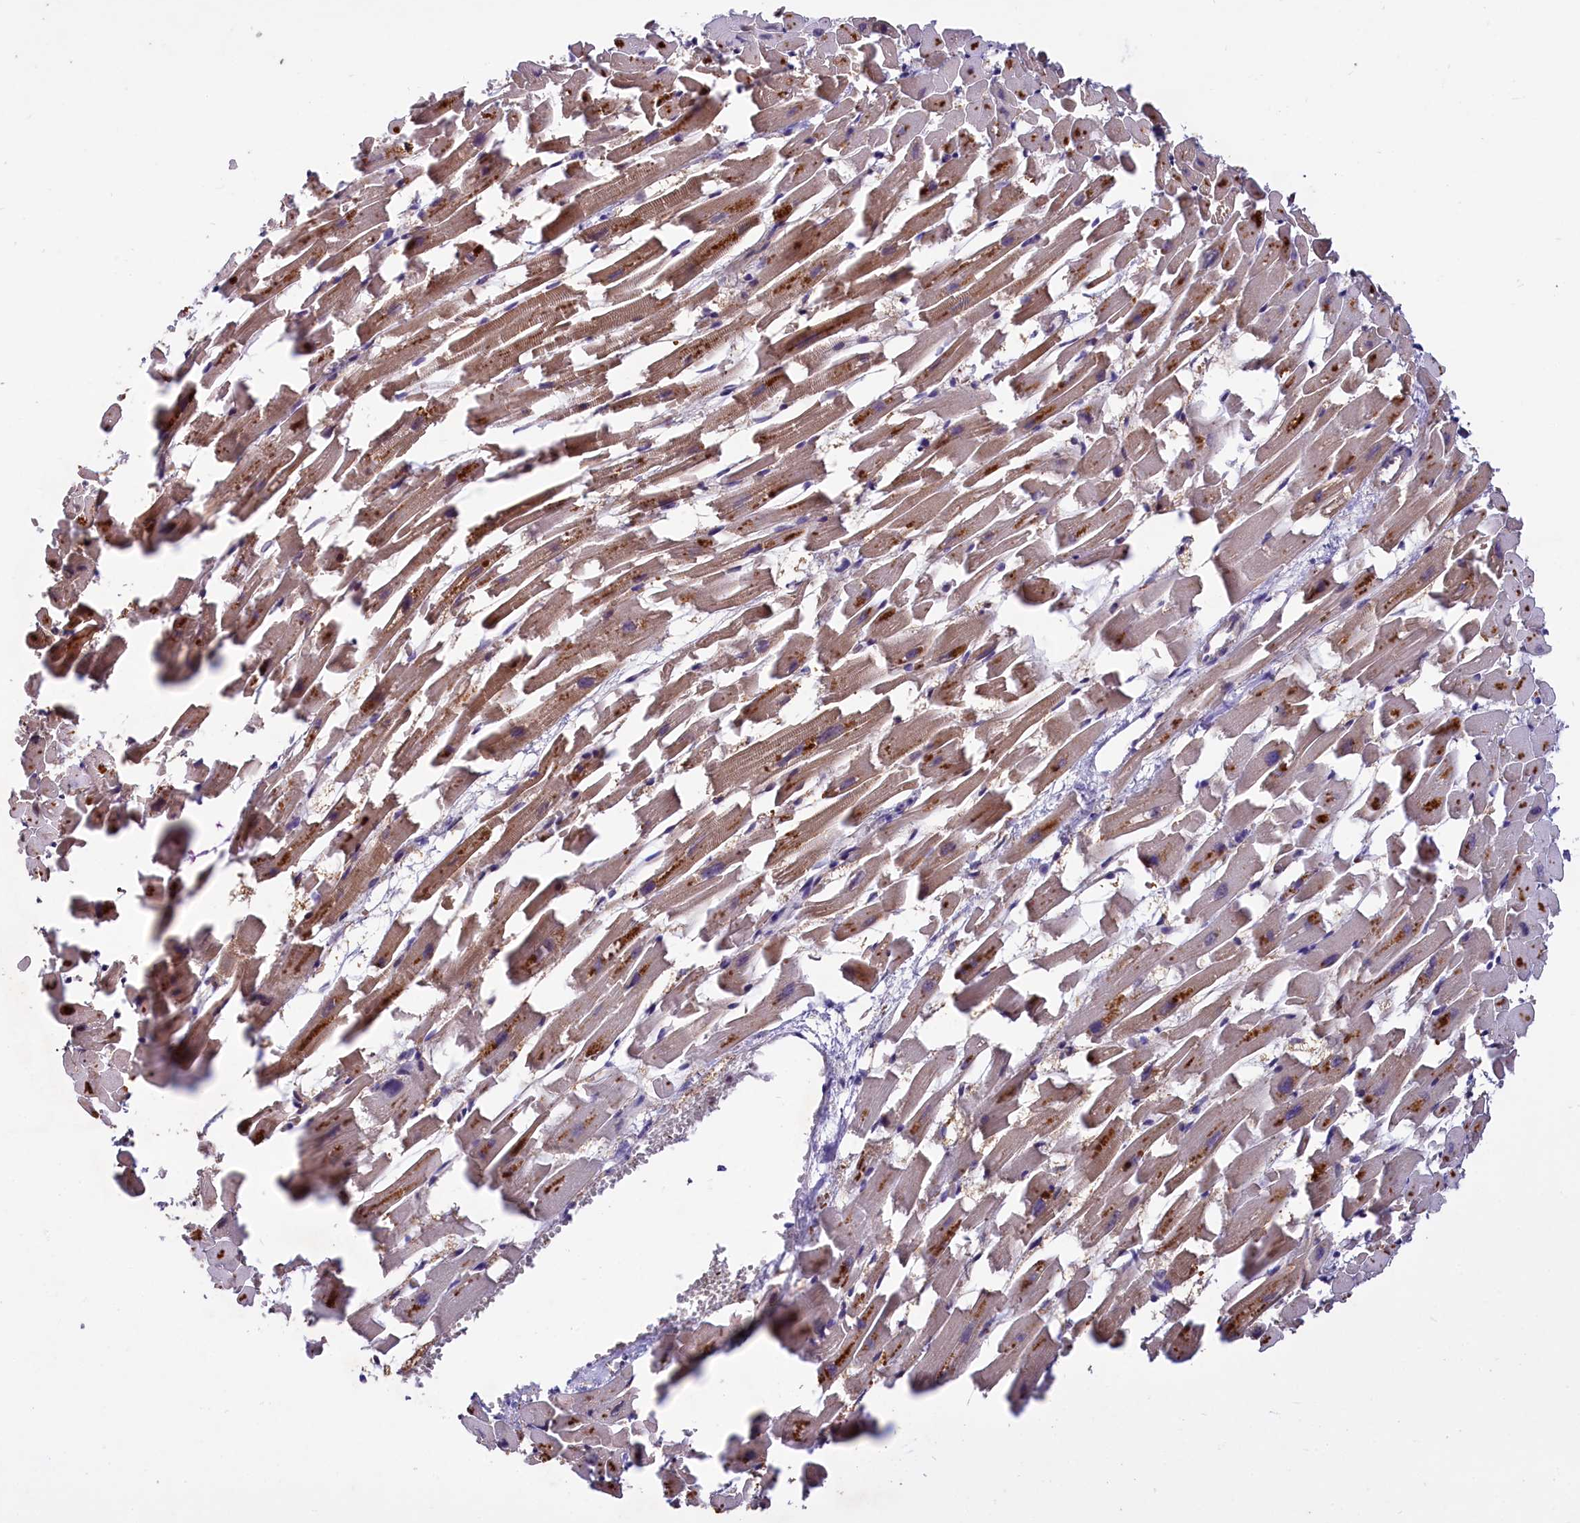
{"staining": {"intensity": "moderate", "quantity": ">75%", "location": "cytoplasmic/membranous,nuclear"}, "tissue": "heart muscle", "cell_type": "Cardiomyocytes", "image_type": "normal", "snomed": [{"axis": "morphology", "description": "Normal tissue, NOS"}, {"axis": "topography", "description": "Heart"}], "caption": "DAB (3,3'-diaminobenzidine) immunohistochemical staining of benign human heart muscle shows moderate cytoplasmic/membranous,nuclear protein expression in approximately >75% of cardiomyocytes.", "gene": "UBE3A", "patient": {"sex": "female", "age": 64}}